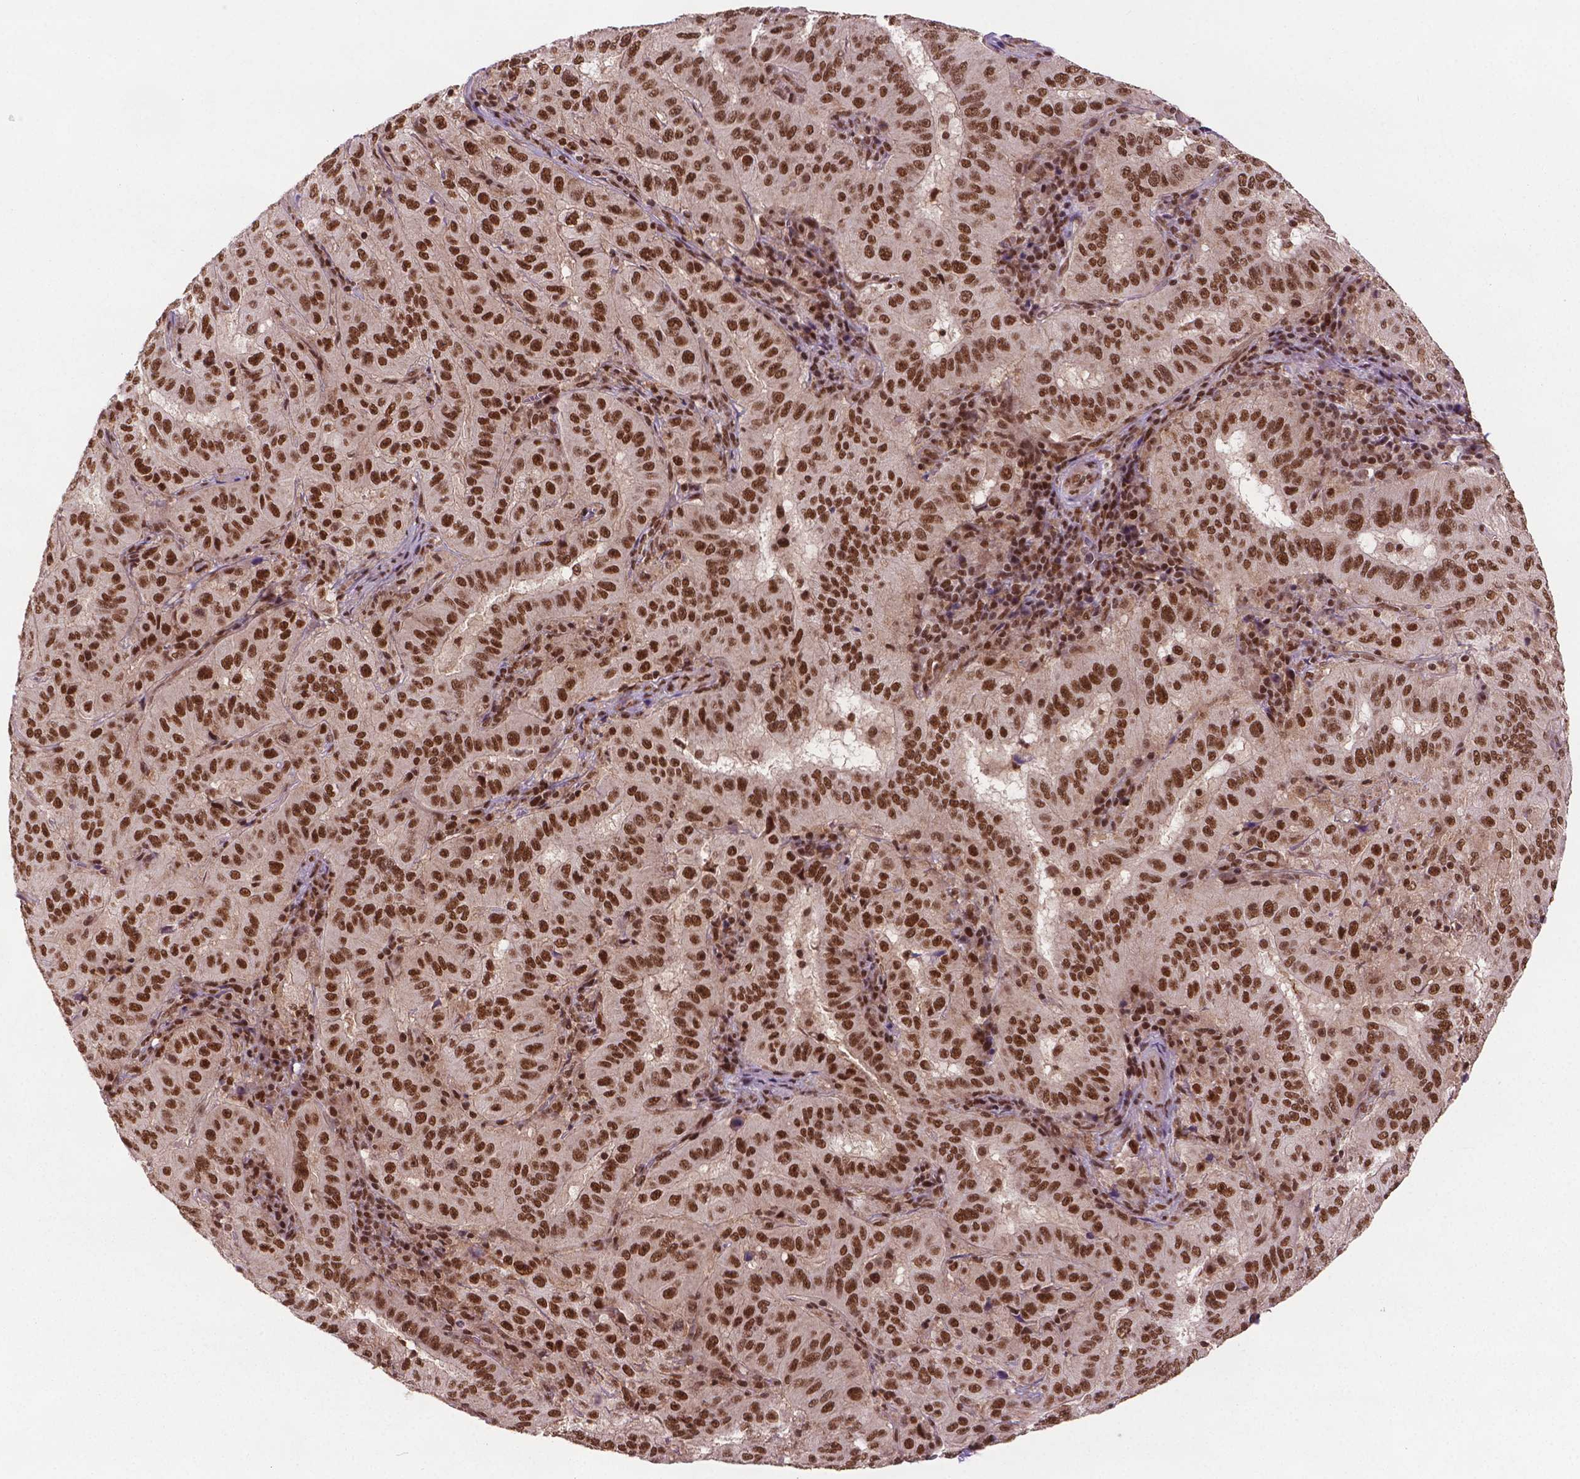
{"staining": {"intensity": "strong", "quantity": ">75%", "location": "nuclear"}, "tissue": "pancreatic cancer", "cell_type": "Tumor cells", "image_type": "cancer", "snomed": [{"axis": "morphology", "description": "Adenocarcinoma, NOS"}, {"axis": "topography", "description": "Pancreas"}], "caption": "Strong nuclear positivity for a protein is present in approximately >75% of tumor cells of pancreatic cancer using immunohistochemistry.", "gene": "SIRT6", "patient": {"sex": "male", "age": 63}}